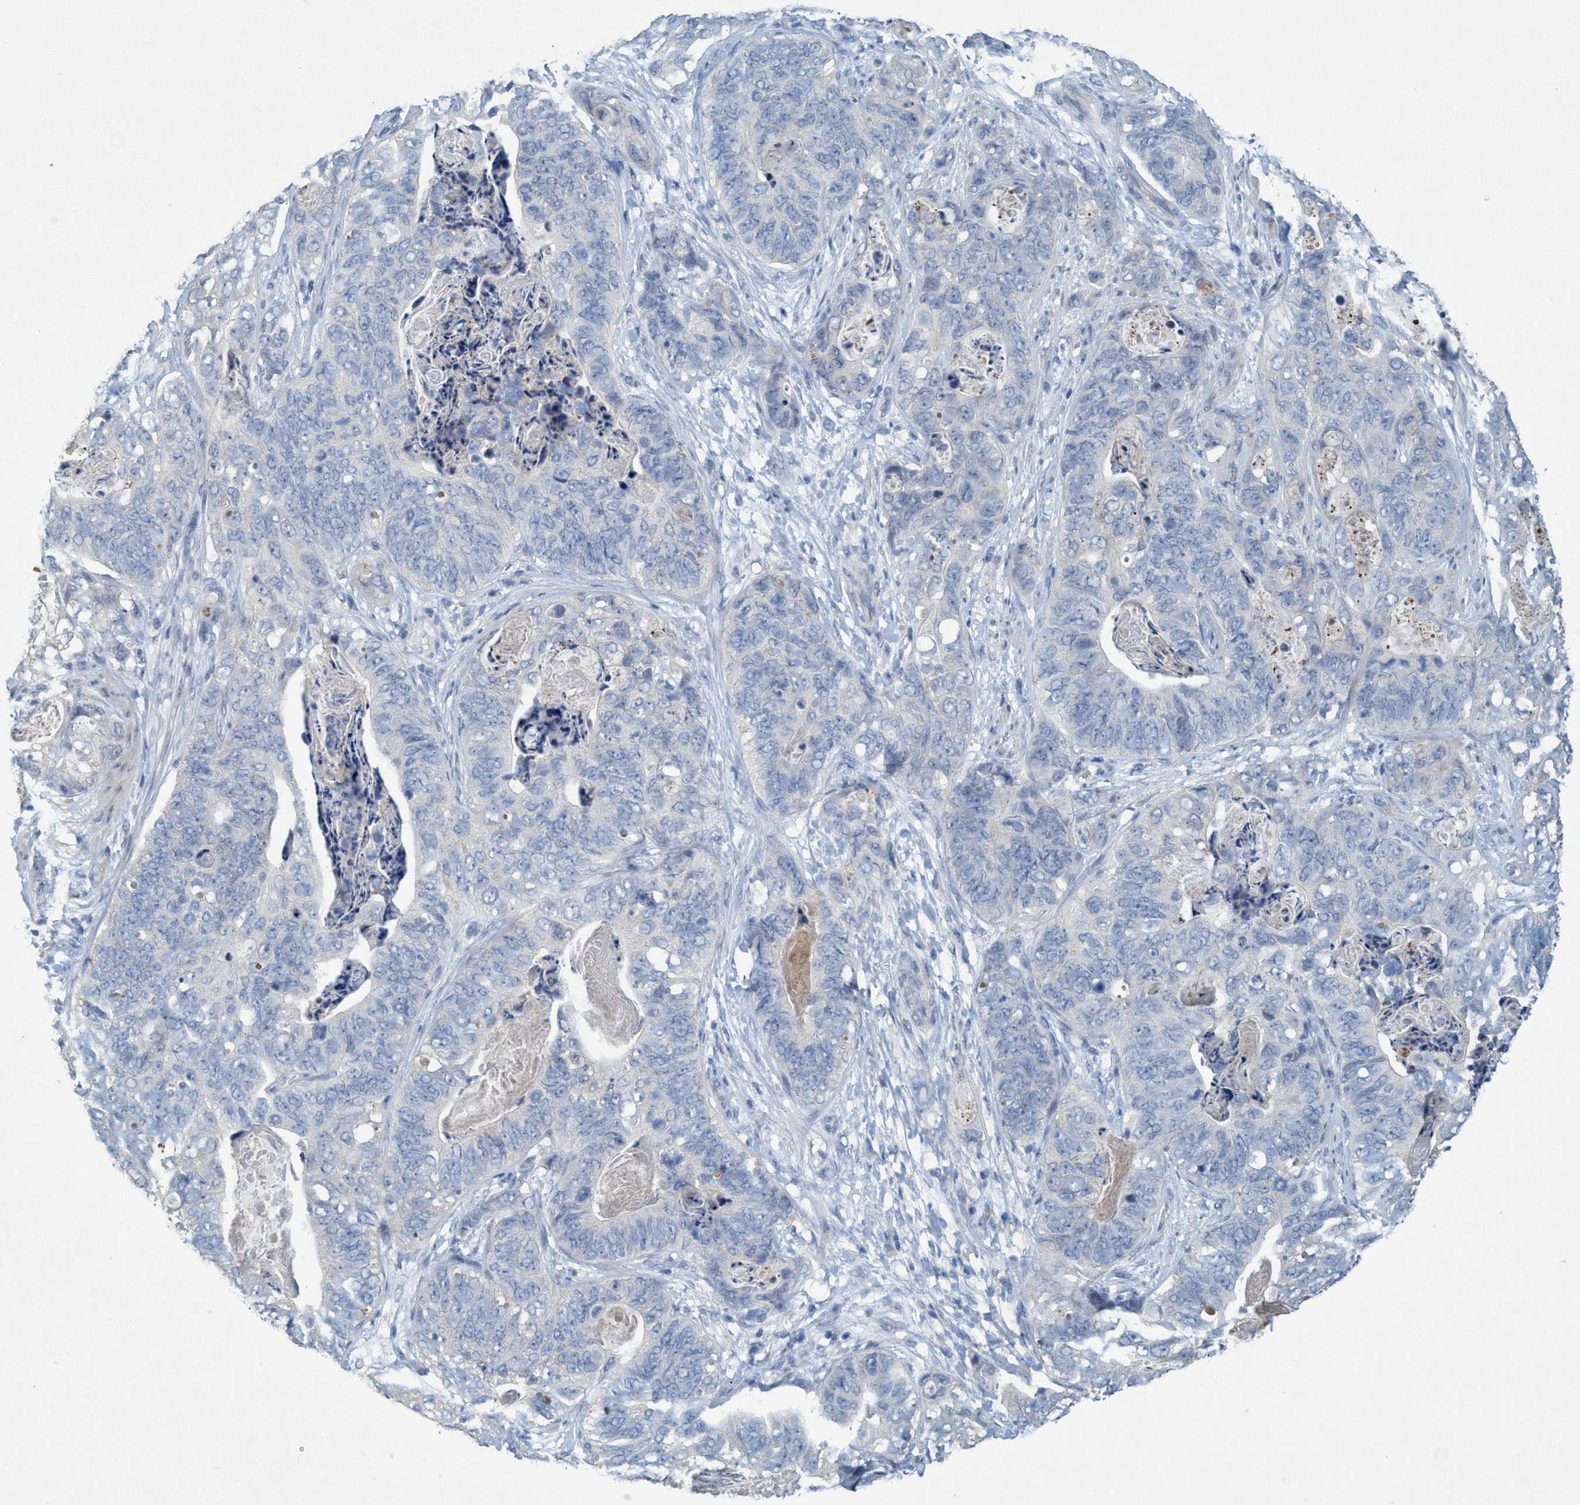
{"staining": {"intensity": "negative", "quantity": "none", "location": "none"}, "tissue": "stomach cancer", "cell_type": "Tumor cells", "image_type": "cancer", "snomed": [{"axis": "morphology", "description": "Adenocarcinoma, NOS"}, {"axis": "topography", "description": "Stomach"}], "caption": "Tumor cells show no significant protein staining in stomach cancer (adenocarcinoma).", "gene": "RNF208", "patient": {"sex": "female", "age": 89}}